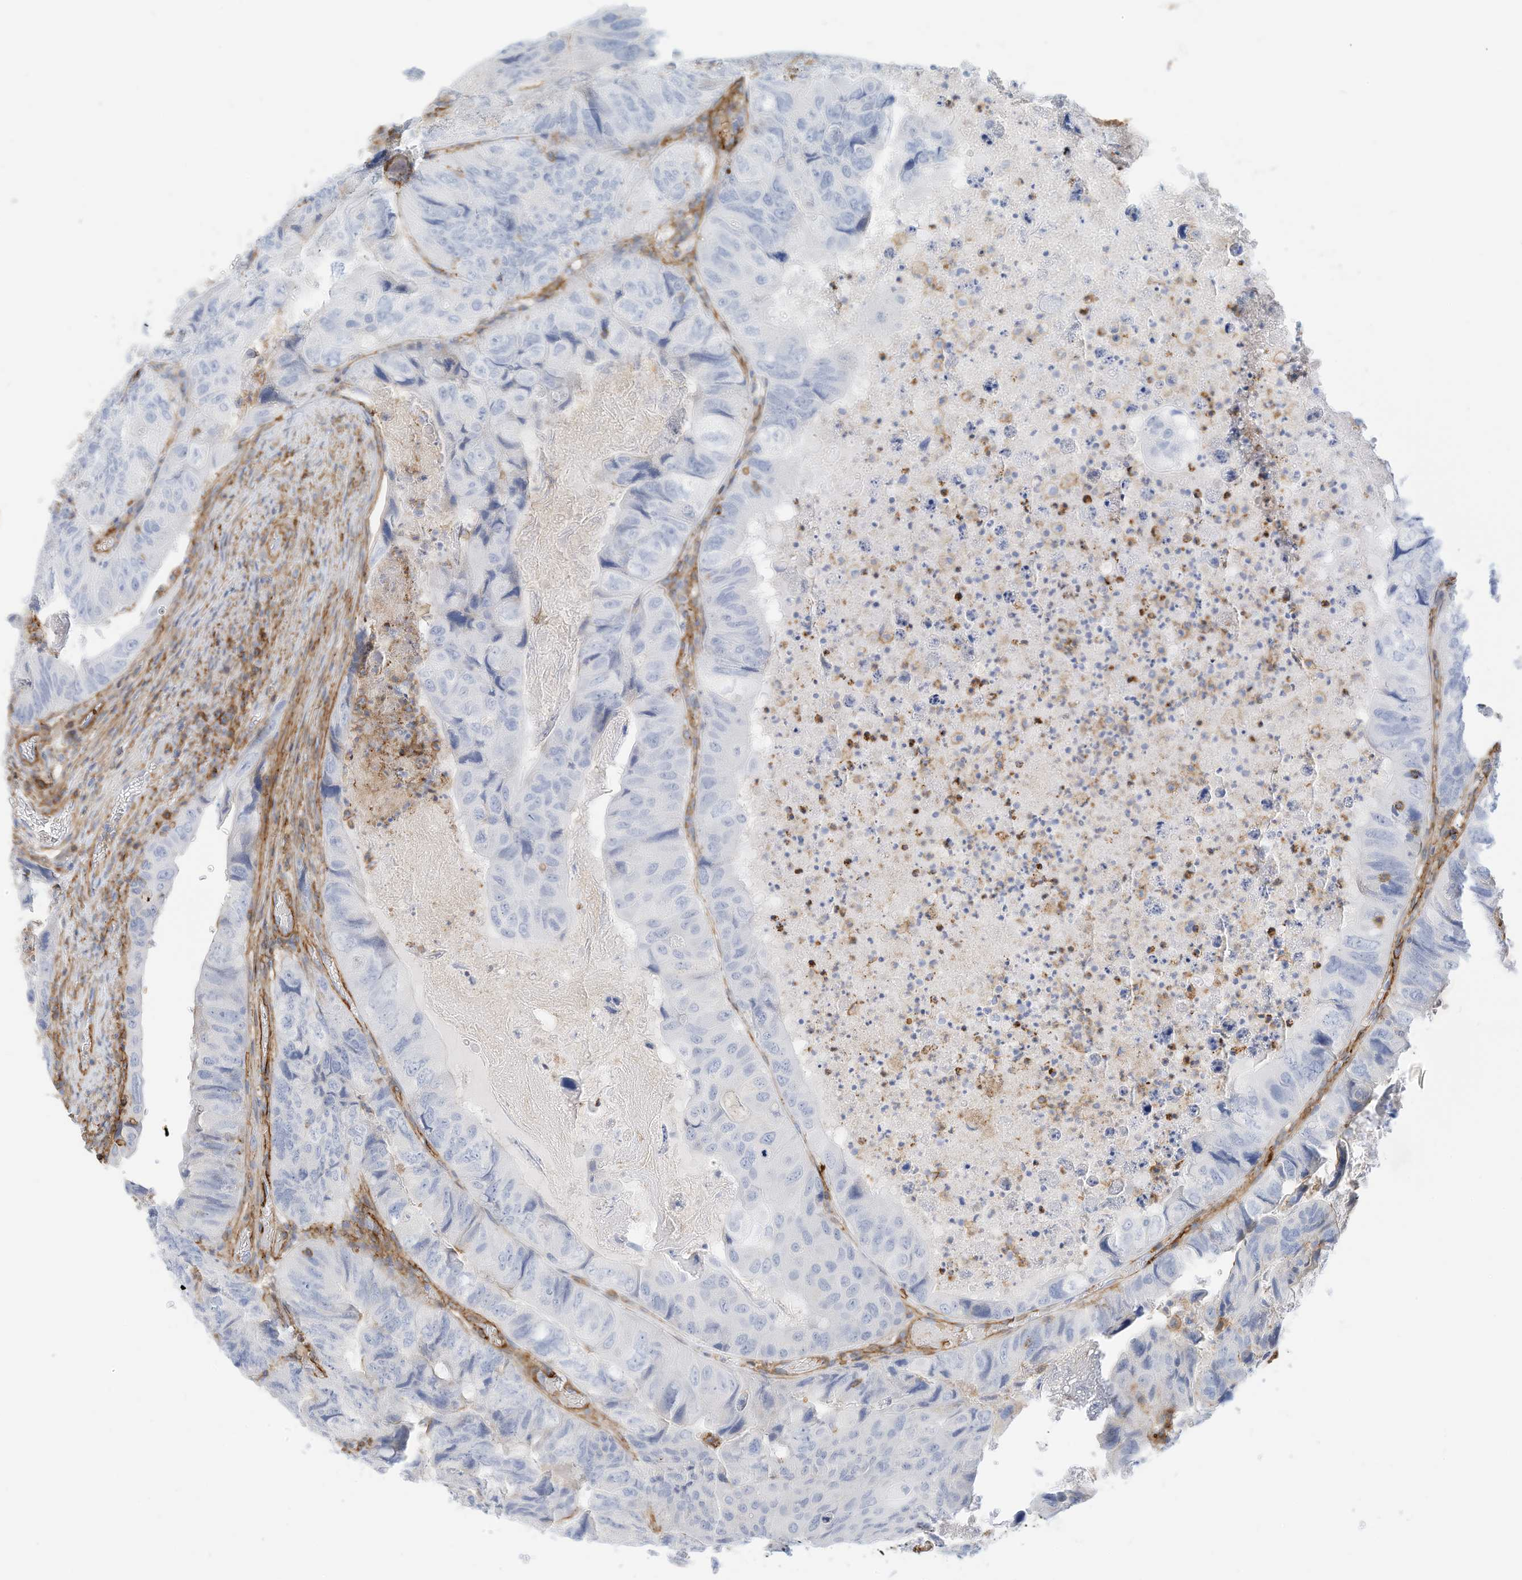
{"staining": {"intensity": "negative", "quantity": "none", "location": "none"}, "tissue": "colorectal cancer", "cell_type": "Tumor cells", "image_type": "cancer", "snomed": [{"axis": "morphology", "description": "Adenocarcinoma, NOS"}, {"axis": "topography", "description": "Rectum"}], "caption": "The immunohistochemistry (IHC) micrograph has no significant staining in tumor cells of colorectal cancer tissue. (Brightfield microscopy of DAB (3,3'-diaminobenzidine) immunohistochemistry (IHC) at high magnification).", "gene": "TXNDC9", "patient": {"sex": "male", "age": 63}}